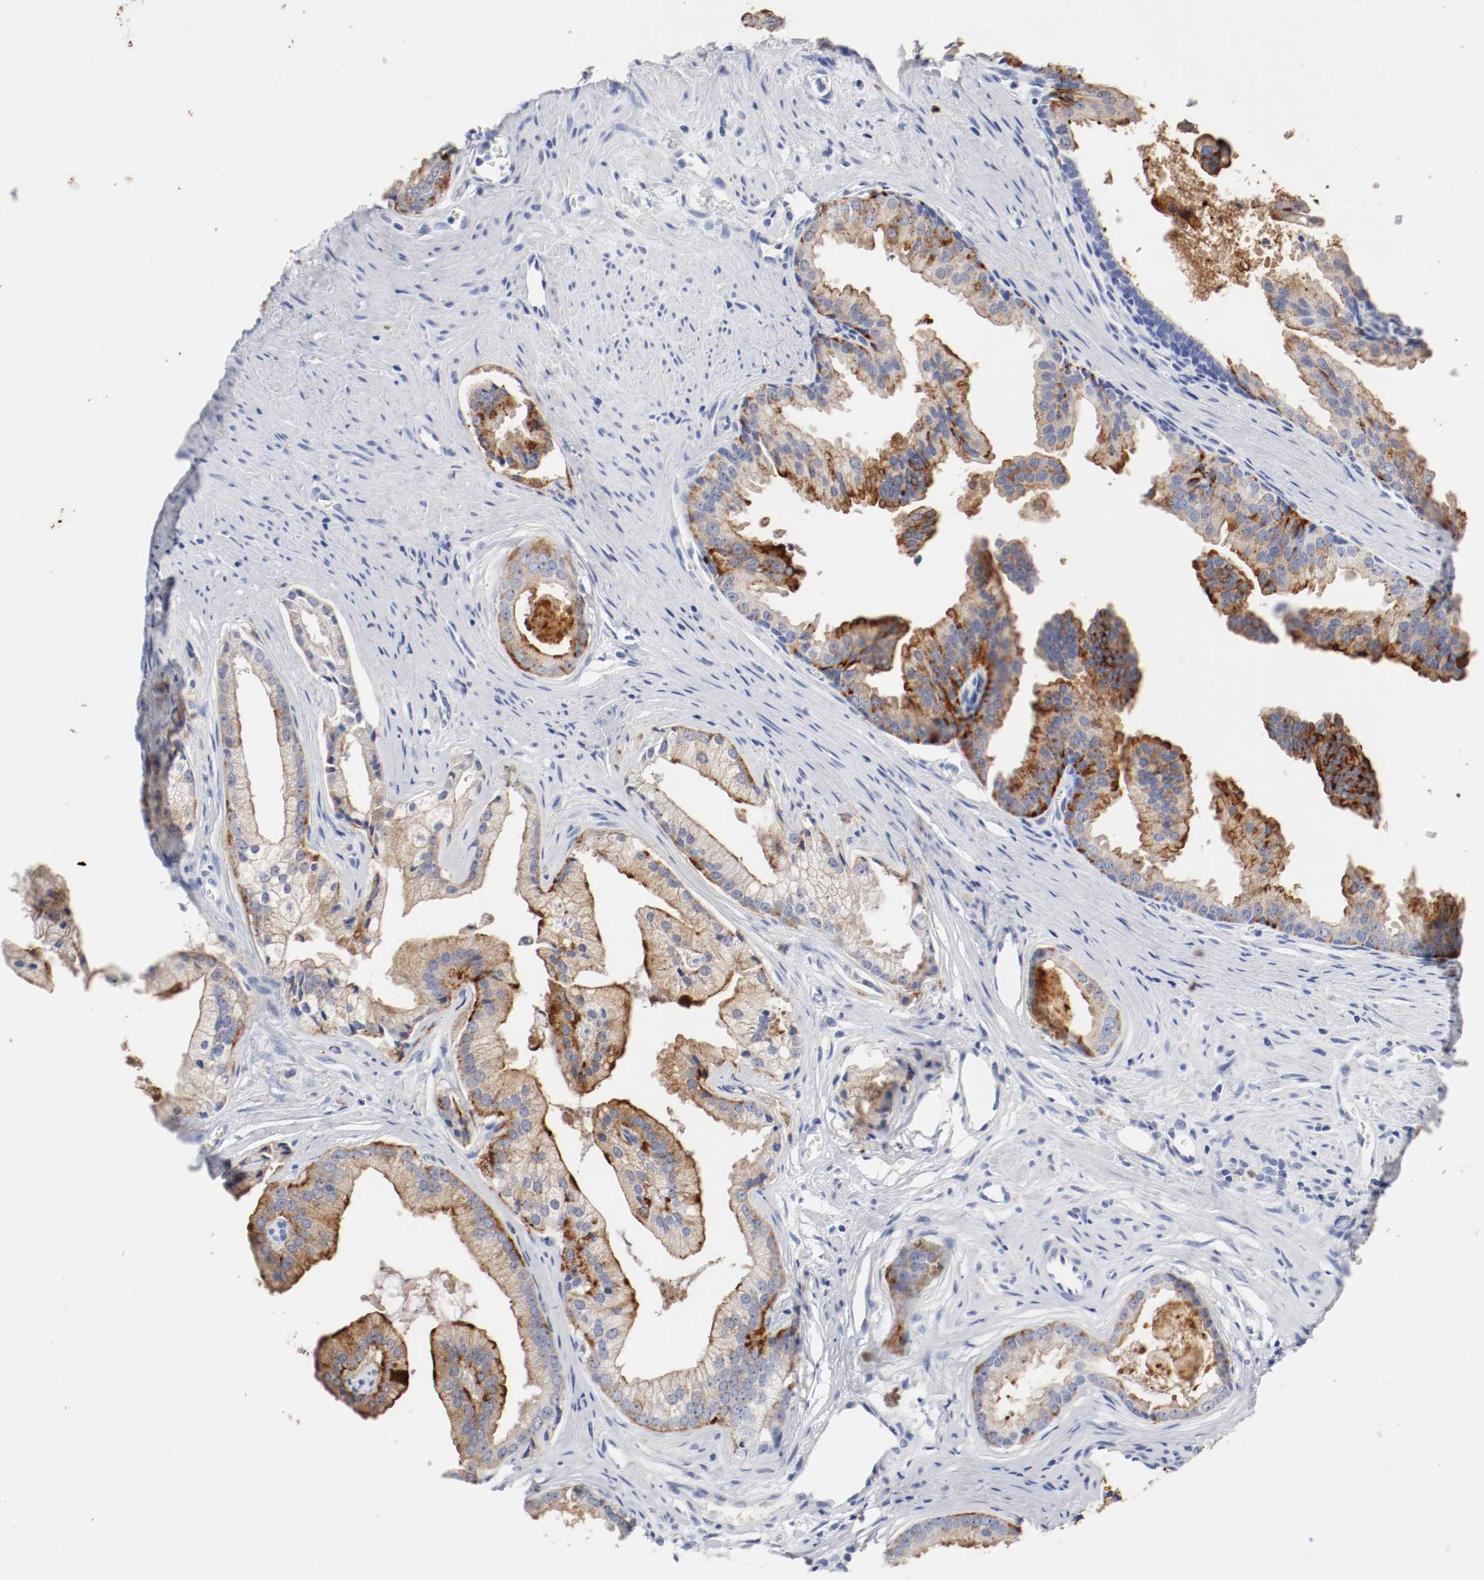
{"staining": {"intensity": "strong", "quantity": ">75%", "location": "cytoplasmic/membranous"}, "tissue": "prostate cancer", "cell_type": "Tumor cells", "image_type": "cancer", "snomed": [{"axis": "morphology", "description": "Adenocarcinoma, High grade"}, {"axis": "topography", "description": "Prostate"}], "caption": "High-magnification brightfield microscopy of prostate high-grade adenocarcinoma stained with DAB (brown) and counterstained with hematoxylin (blue). tumor cells exhibit strong cytoplasmic/membranous staining is present in approximately>75% of cells.", "gene": "GAD1", "patient": {"sex": "male", "age": 67}}